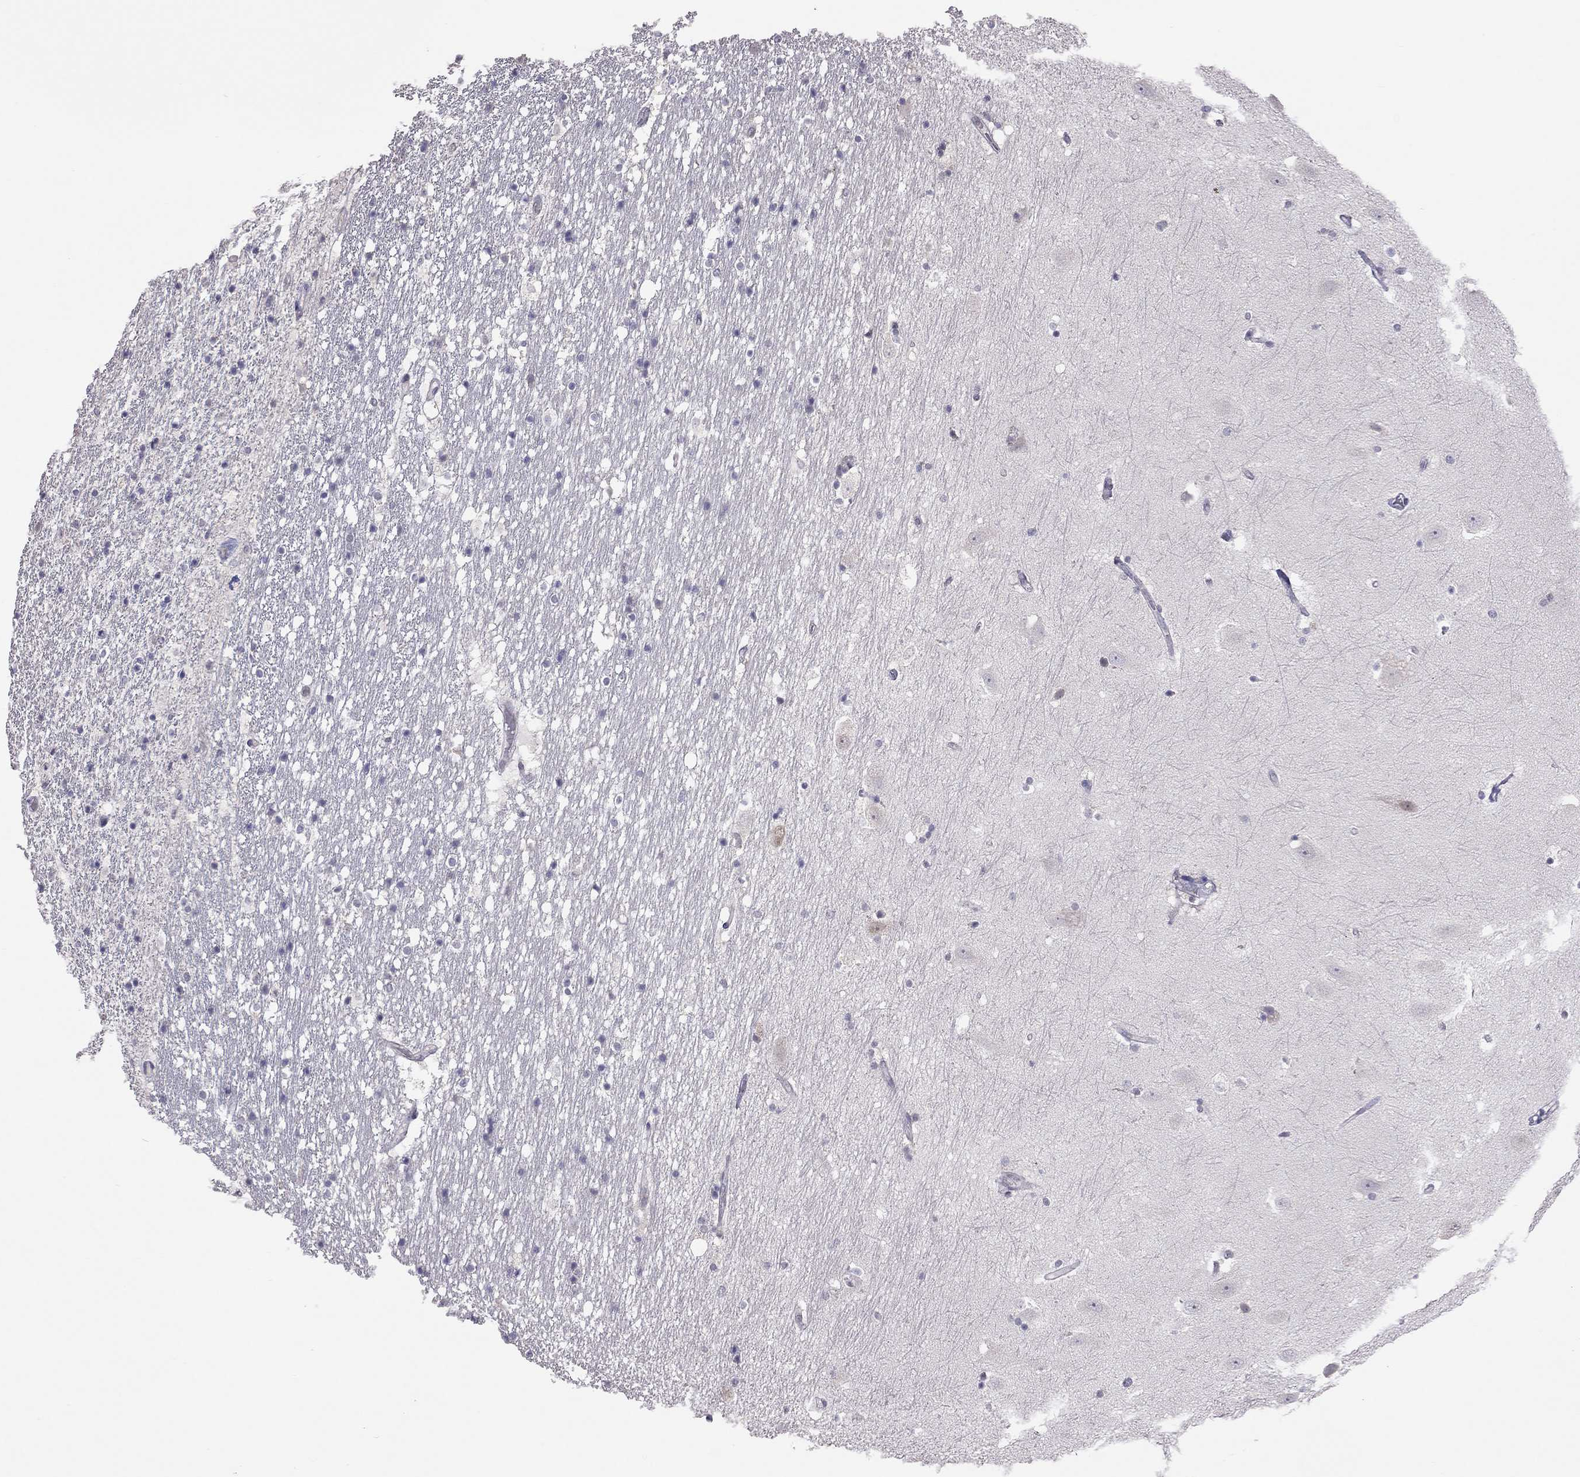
{"staining": {"intensity": "negative", "quantity": "none", "location": "none"}, "tissue": "hippocampus", "cell_type": "Glial cells", "image_type": "normal", "snomed": [{"axis": "morphology", "description": "Normal tissue, NOS"}, {"axis": "topography", "description": "Hippocampus"}], "caption": "A histopathology image of hippocampus stained for a protein shows no brown staining in glial cells. (Stains: DAB IHC with hematoxylin counter stain, Microscopy: brightfield microscopy at high magnification).", "gene": "HSF2BP", "patient": {"sex": "male", "age": 49}}